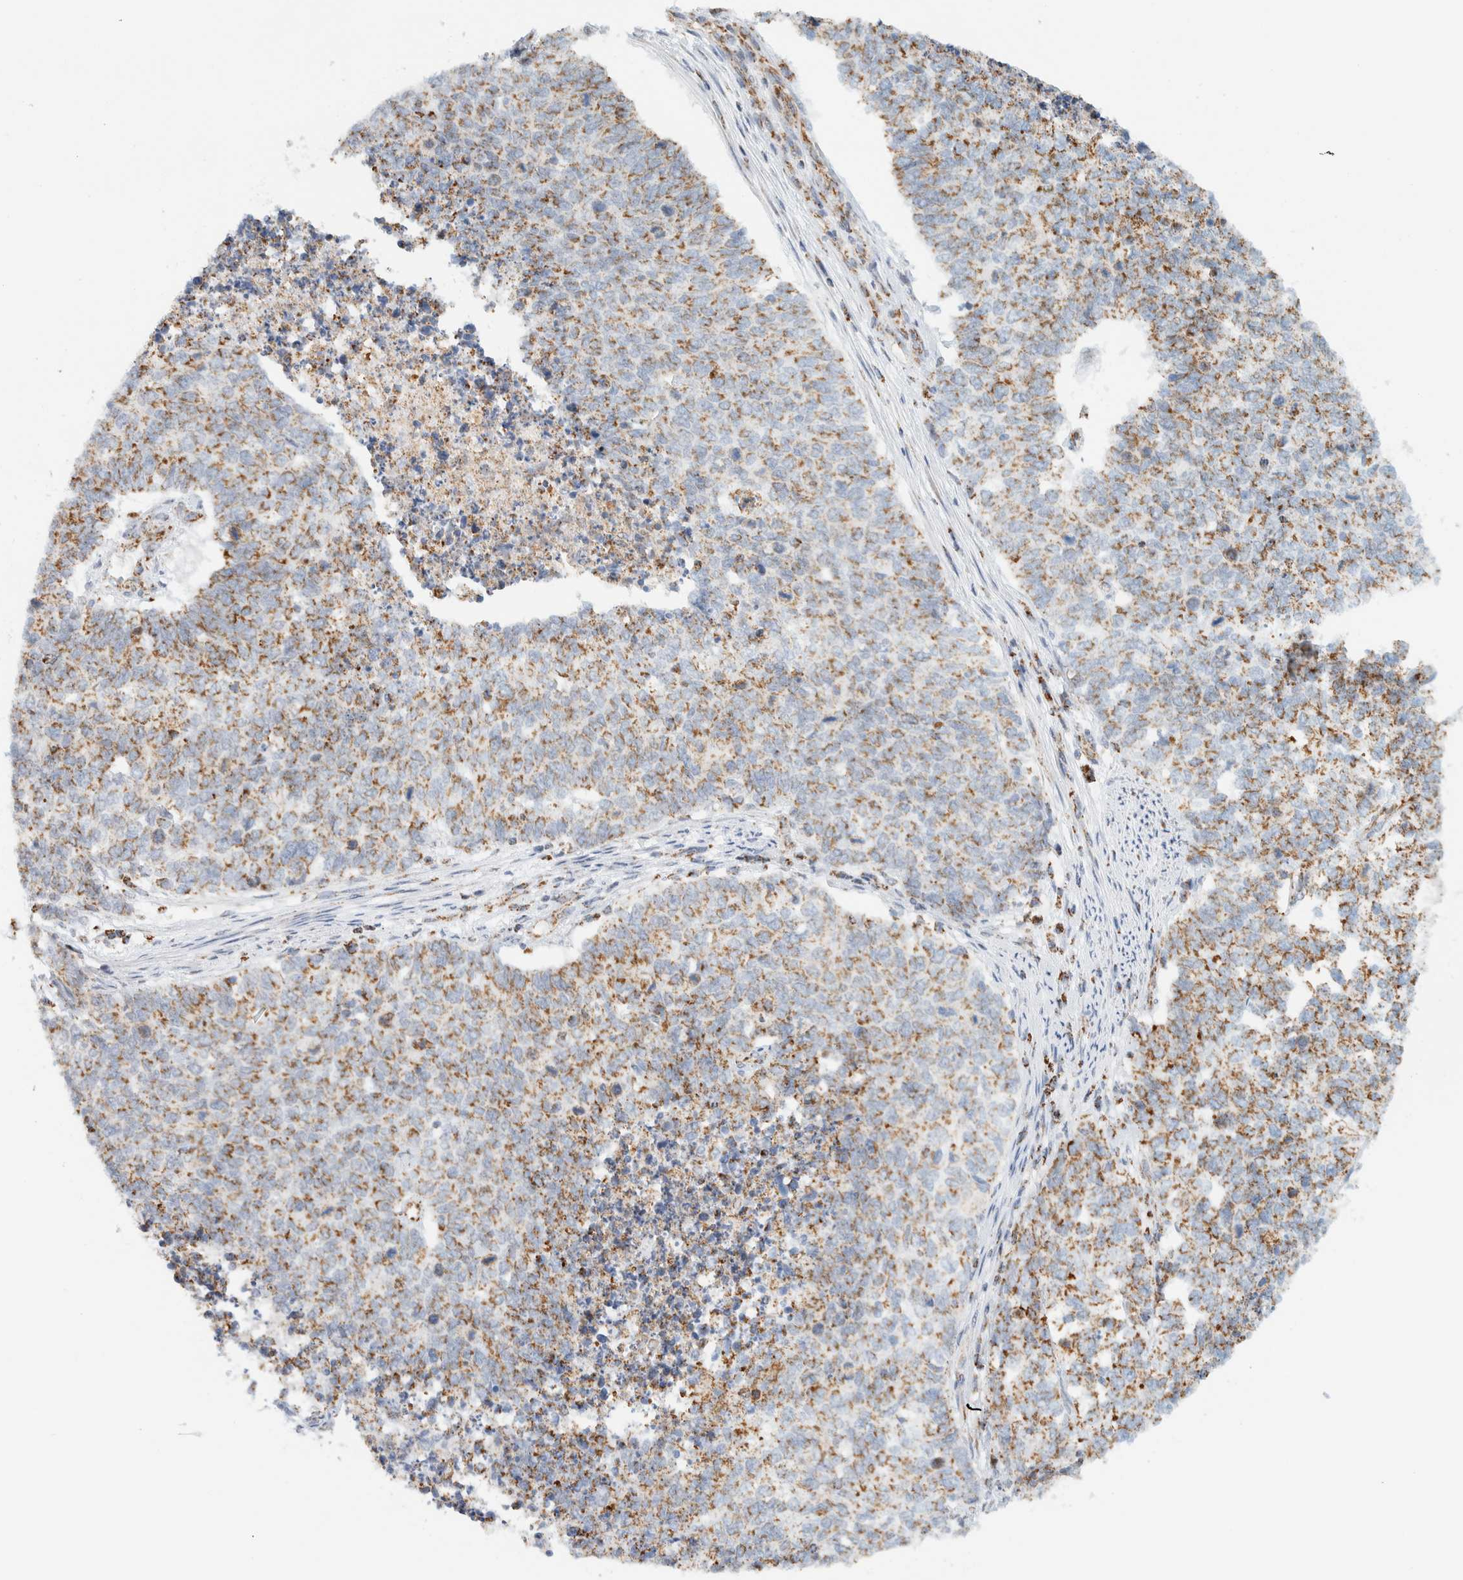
{"staining": {"intensity": "moderate", "quantity": ">75%", "location": "cytoplasmic/membranous"}, "tissue": "cervical cancer", "cell_type": "Tumor cells", "image_type": "cancer", "snomed": [{"axis": "morphology", "description": "Squamous cell carcinoma, NOS"}, {"axis": "topography", "description": "Cervix"}], "caption": "Immunohistochemistry (DAB (3,3'-diaminobenzidine)) staining of cervical cancer displays moderate cytoplasmic/membranous protein positivity in approximately >75% of tumor cells.", "gene": "KIFAP3", "patient": {"sex": "female", "age": 63}}